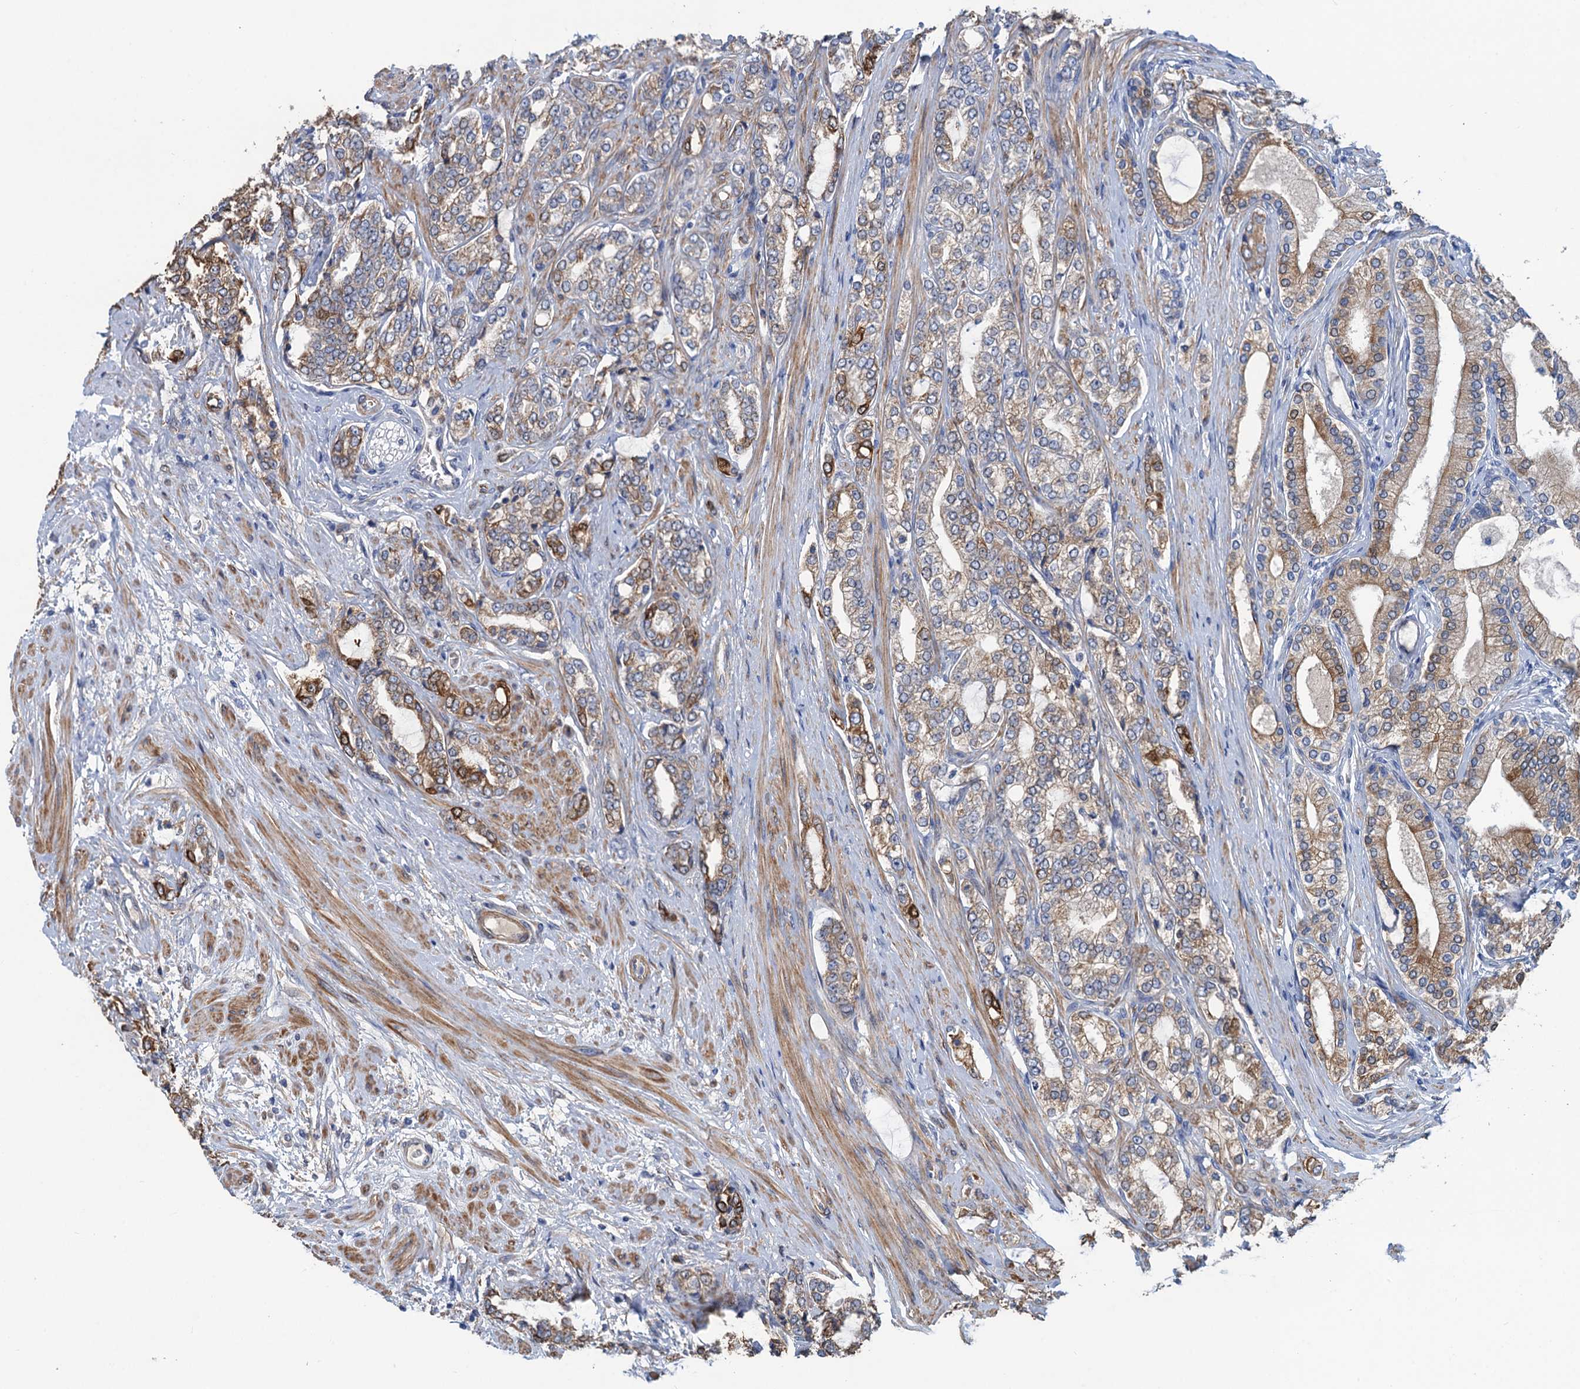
{"staining": {"intensity": "moderate", "quantity": ">75%", "location": "cytoplasmic/membranous"}, "tissue": "prostate cancer", "cell_type": "Tumor cells", "image_type": "cancer", "snomed": [{"axis": "morphology", "description": "Adenocarcinoma, High grade"}, {"axis": "topography", "description": "Prostate"}], "caption": "Human prostate cancer (high-grade adenocarcinoma) stained with a brown dye demonstrates moderate cytoplasmic/membranous positive staining in about >75% of tumor cells.", "gene": "SMCO3", "patient": {"sex": "male", "age": 64}}